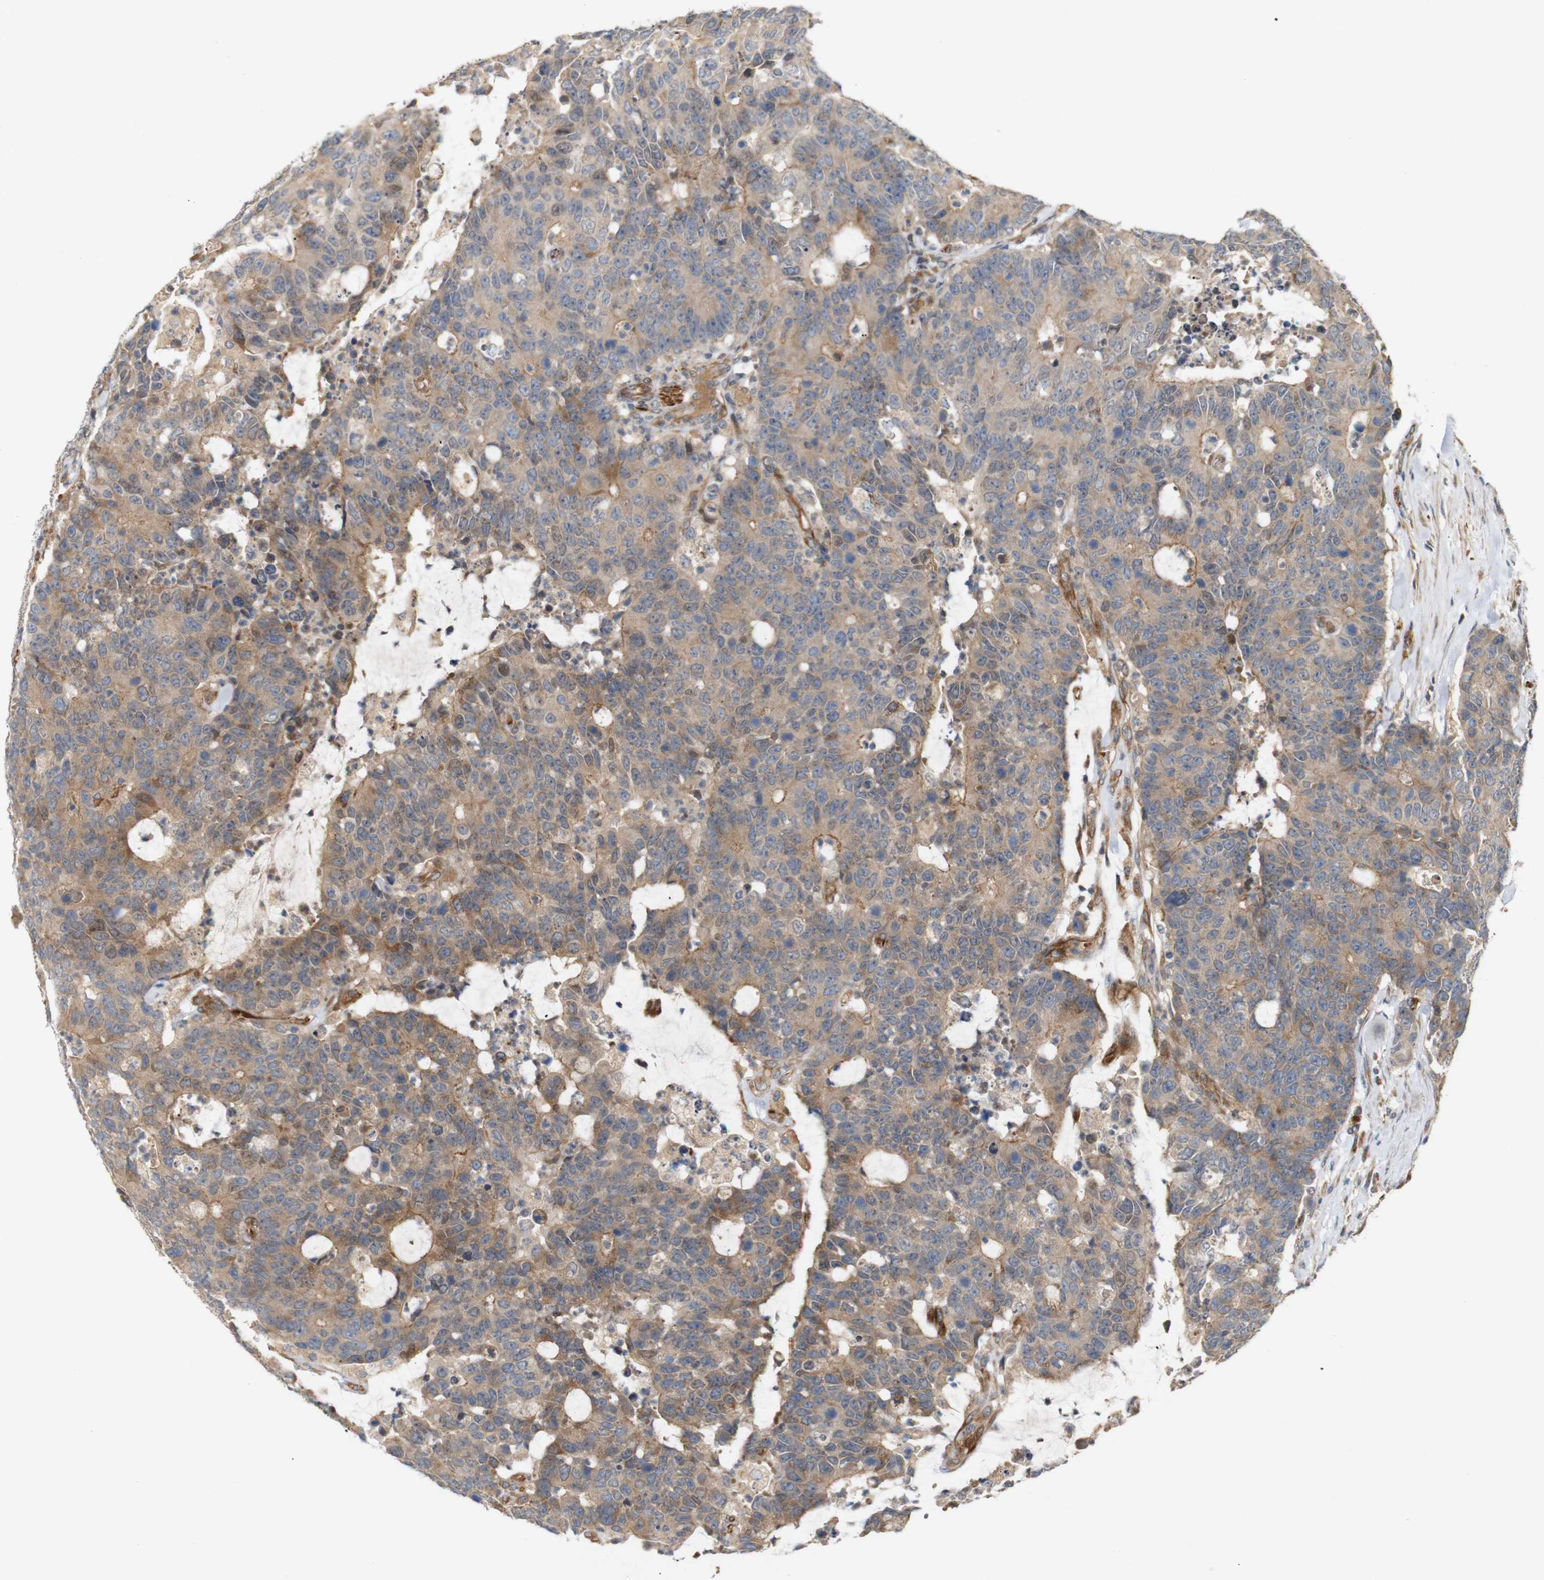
{"staining": {"intensity": "moderate", "quantity": ">75%", "location": "cytoplasmic/membranous"}, "tissue": "colorectal cancer", "cell_type": "Tumor cells", "image_type": "cancer", "snomed": [{"axis": "morphology", "description": "Adenocarcinoma, NOS"}, {"axis": "topography", "description": "Colon"}], "caption": "IHC histopathology image of human colorectal cancer stained for a protein (brown), which demonstrates medium levels of moderate cytoplasmic/membranous staining in about >75% of tumor cells.", "gene": "RPTOR", "patient": {"sex": "female", "age": 86}}